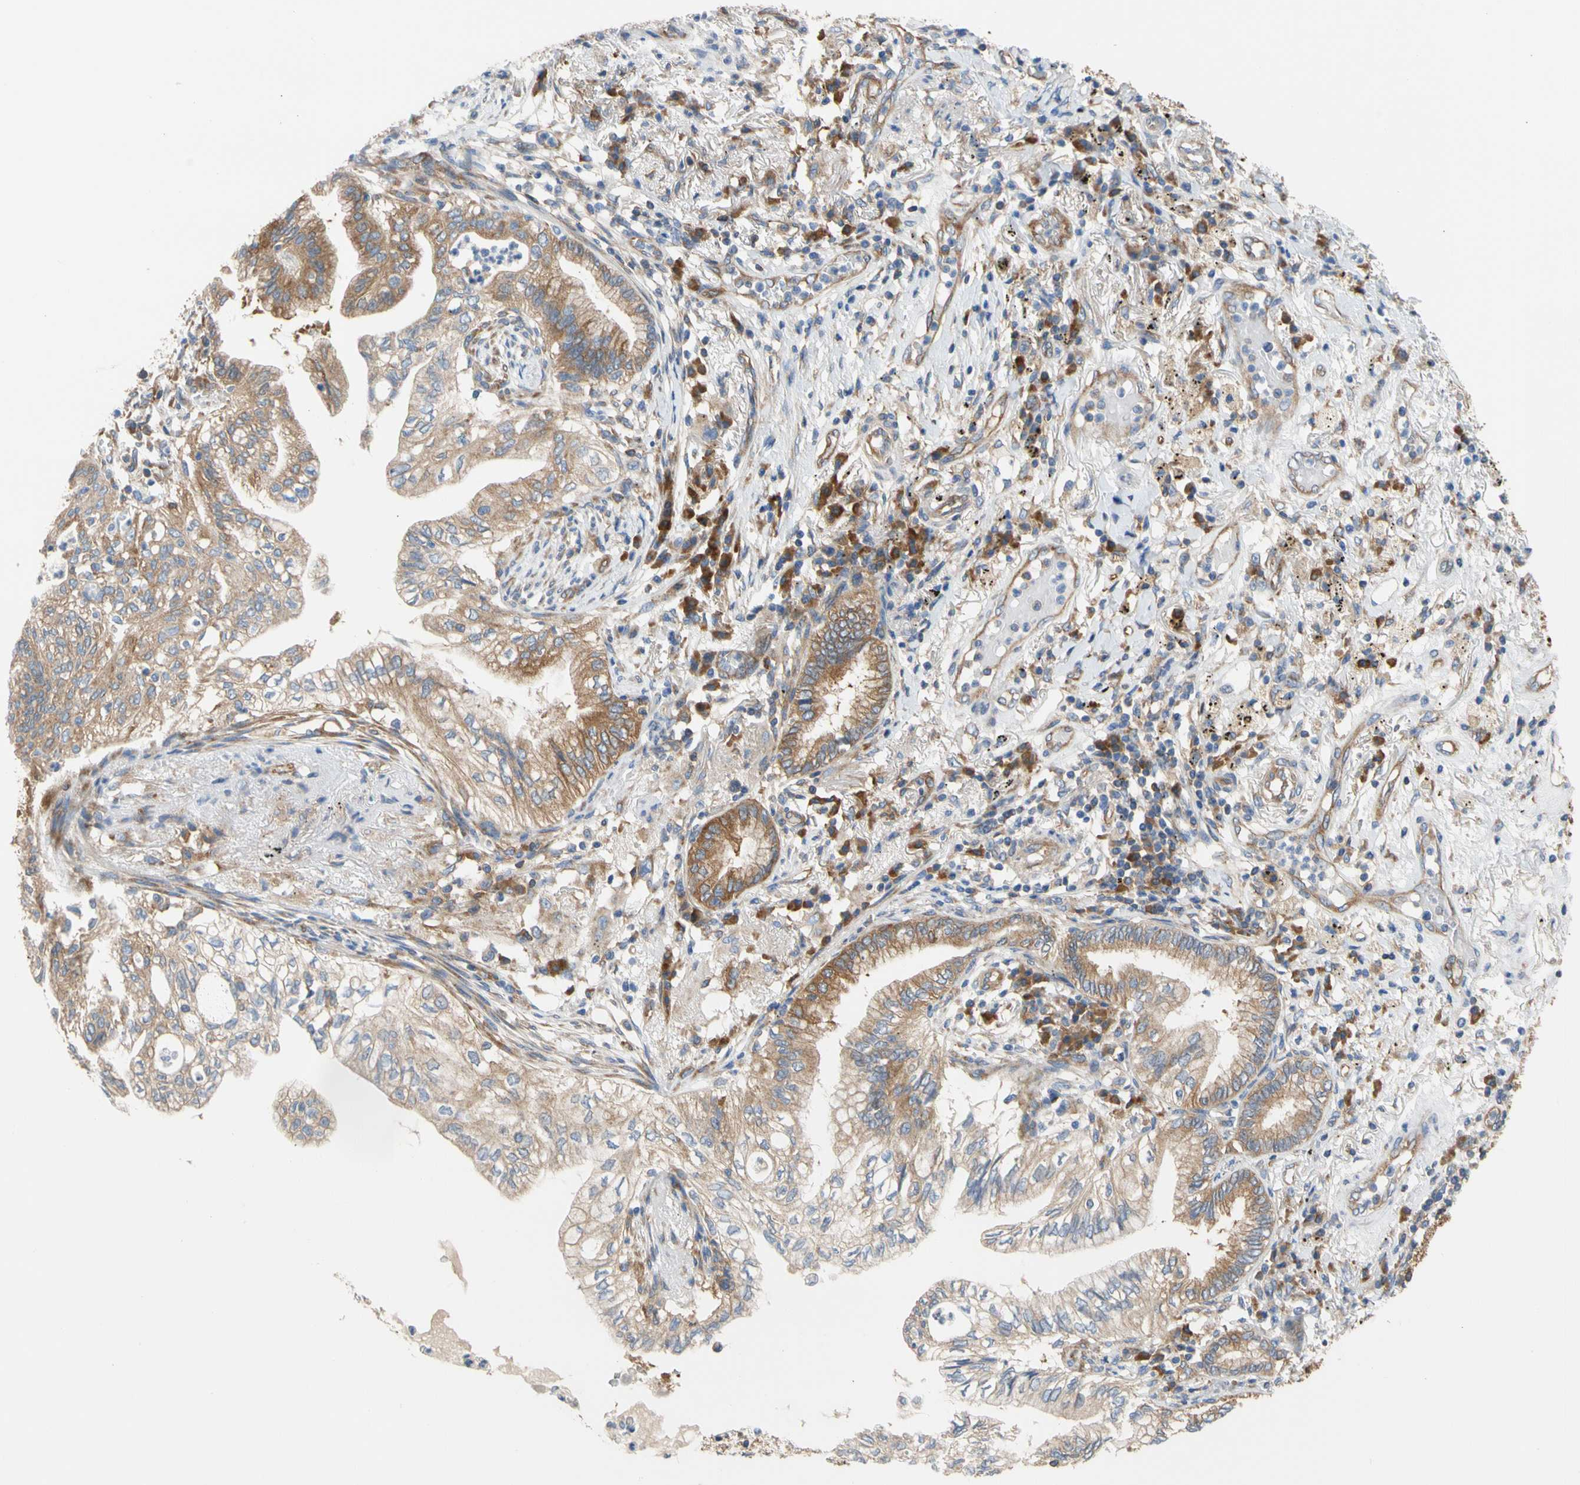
{"staining": {"intensity": "moderate", "quantity": ">75%", "location": "cytoplasmic/membranous"}, "tissue": "lung cancer", "cell_type": "Tumor cells", "image_type": "cancer", "snomed": [{"axis": "morphology", "description": "Normal tissue, NOS"}, {"axis": "morphology", "description": "Adenocarcinoma, NOS"}, {"axis": "topography", "description": "Bronchus"}, {"axis": "topography", "description": "Lung"}], "caption": "The immunohistochemical stain highlights moderate cytoplasmic/membranous staining in tumor cells of lung cancer (adenocarcinoma) tissue.", "gene": "GPHN", "patient": {"sex": "female", "age": 70}}